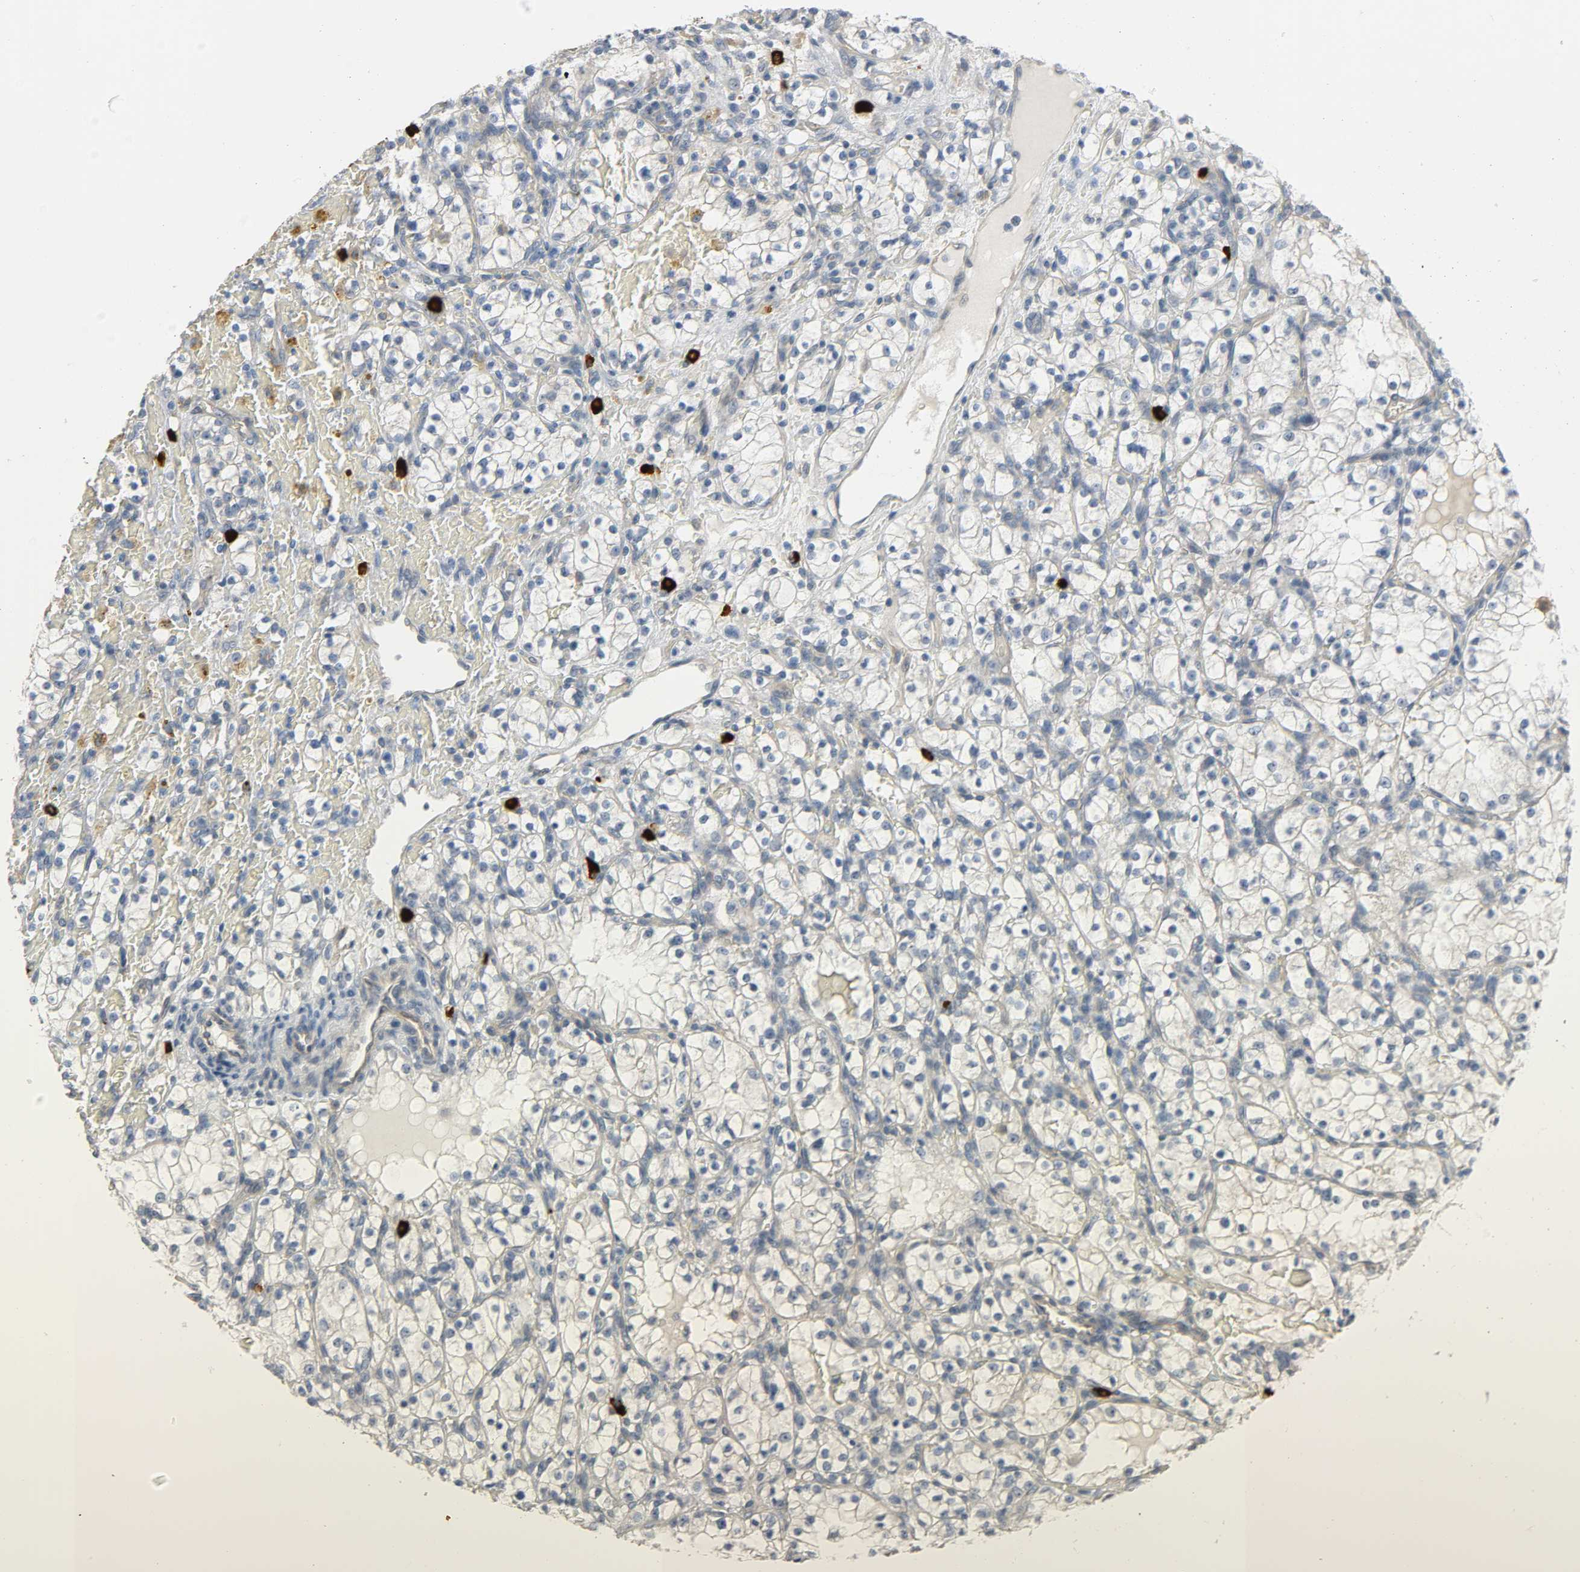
{"staining": {"intensity": "negative", "quantity": "none", "location": "none"}, "tissue": "renal cancer", "cell_type": "Tumor cells", "image_type": "cancer", "snomed": [{"axis": "morphology", "description": "Normal tissue, NOS"}, {"axis": "morphology", "description": "Adenocarcinoma, NOS"}, {"axis": "topography", "description": "Kidney"}], "caption": "Tumor cells show no significant protein staining in adenocarcinoma (renal).", "gene": "LIMCH1", "patient": {"sex": "female", "age": 55}}